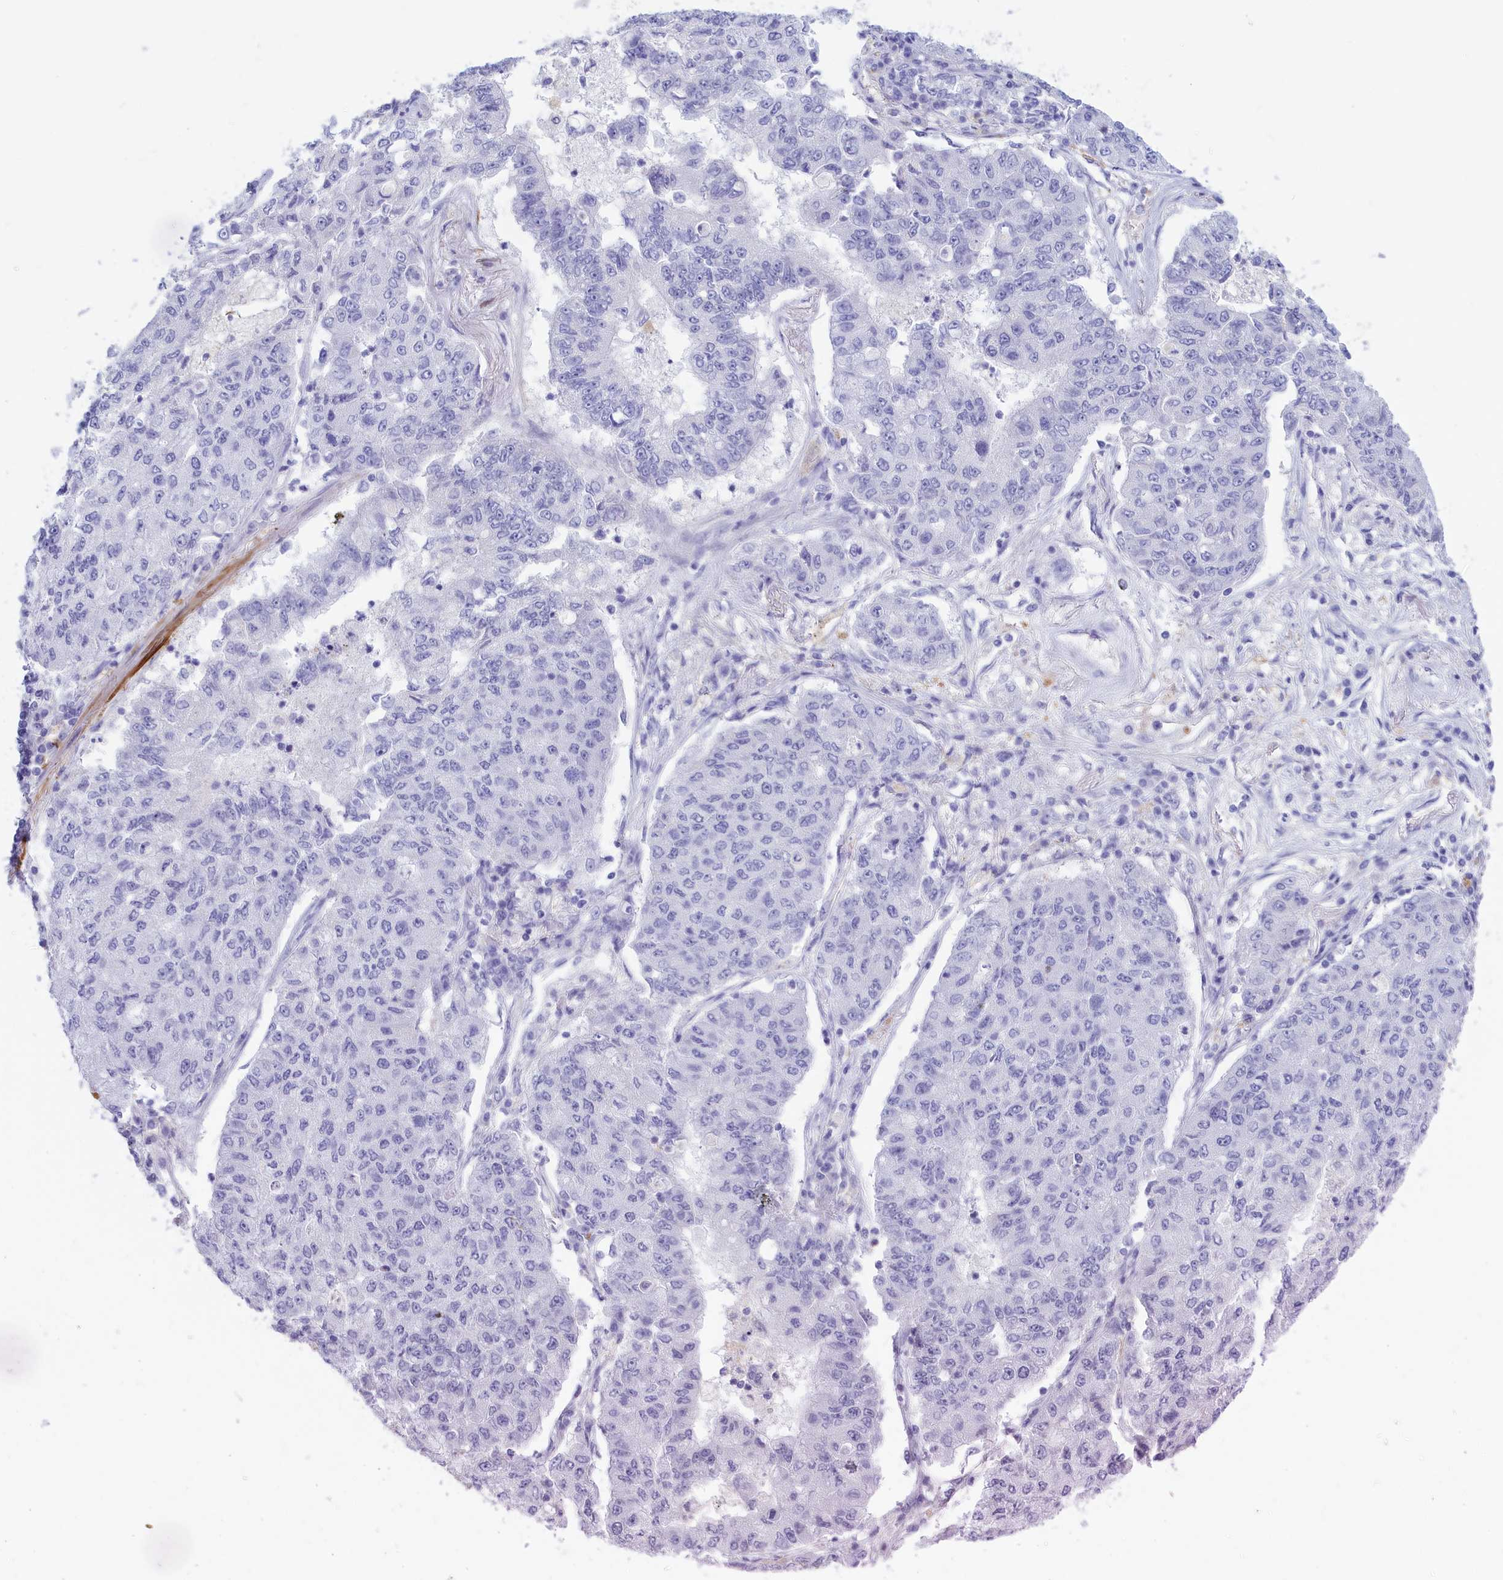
{"staining": {"intensity": "negative", "quantity": "none", "location": "none"}, "tissue": "lung cancer", "cell_type": "Tumor cells", "image_type": "cancer", "snomed": [{"axis": "morphology", "description": "Squamous cell carcinoma, NOS"}, {"axis": "topography", "description": "Lung"}], "caption": "The image displays no significant positivity in tumor cells of lung cancer.", "gene": "GAPDHS", "patient": {"sex": "male", "age": 74}}